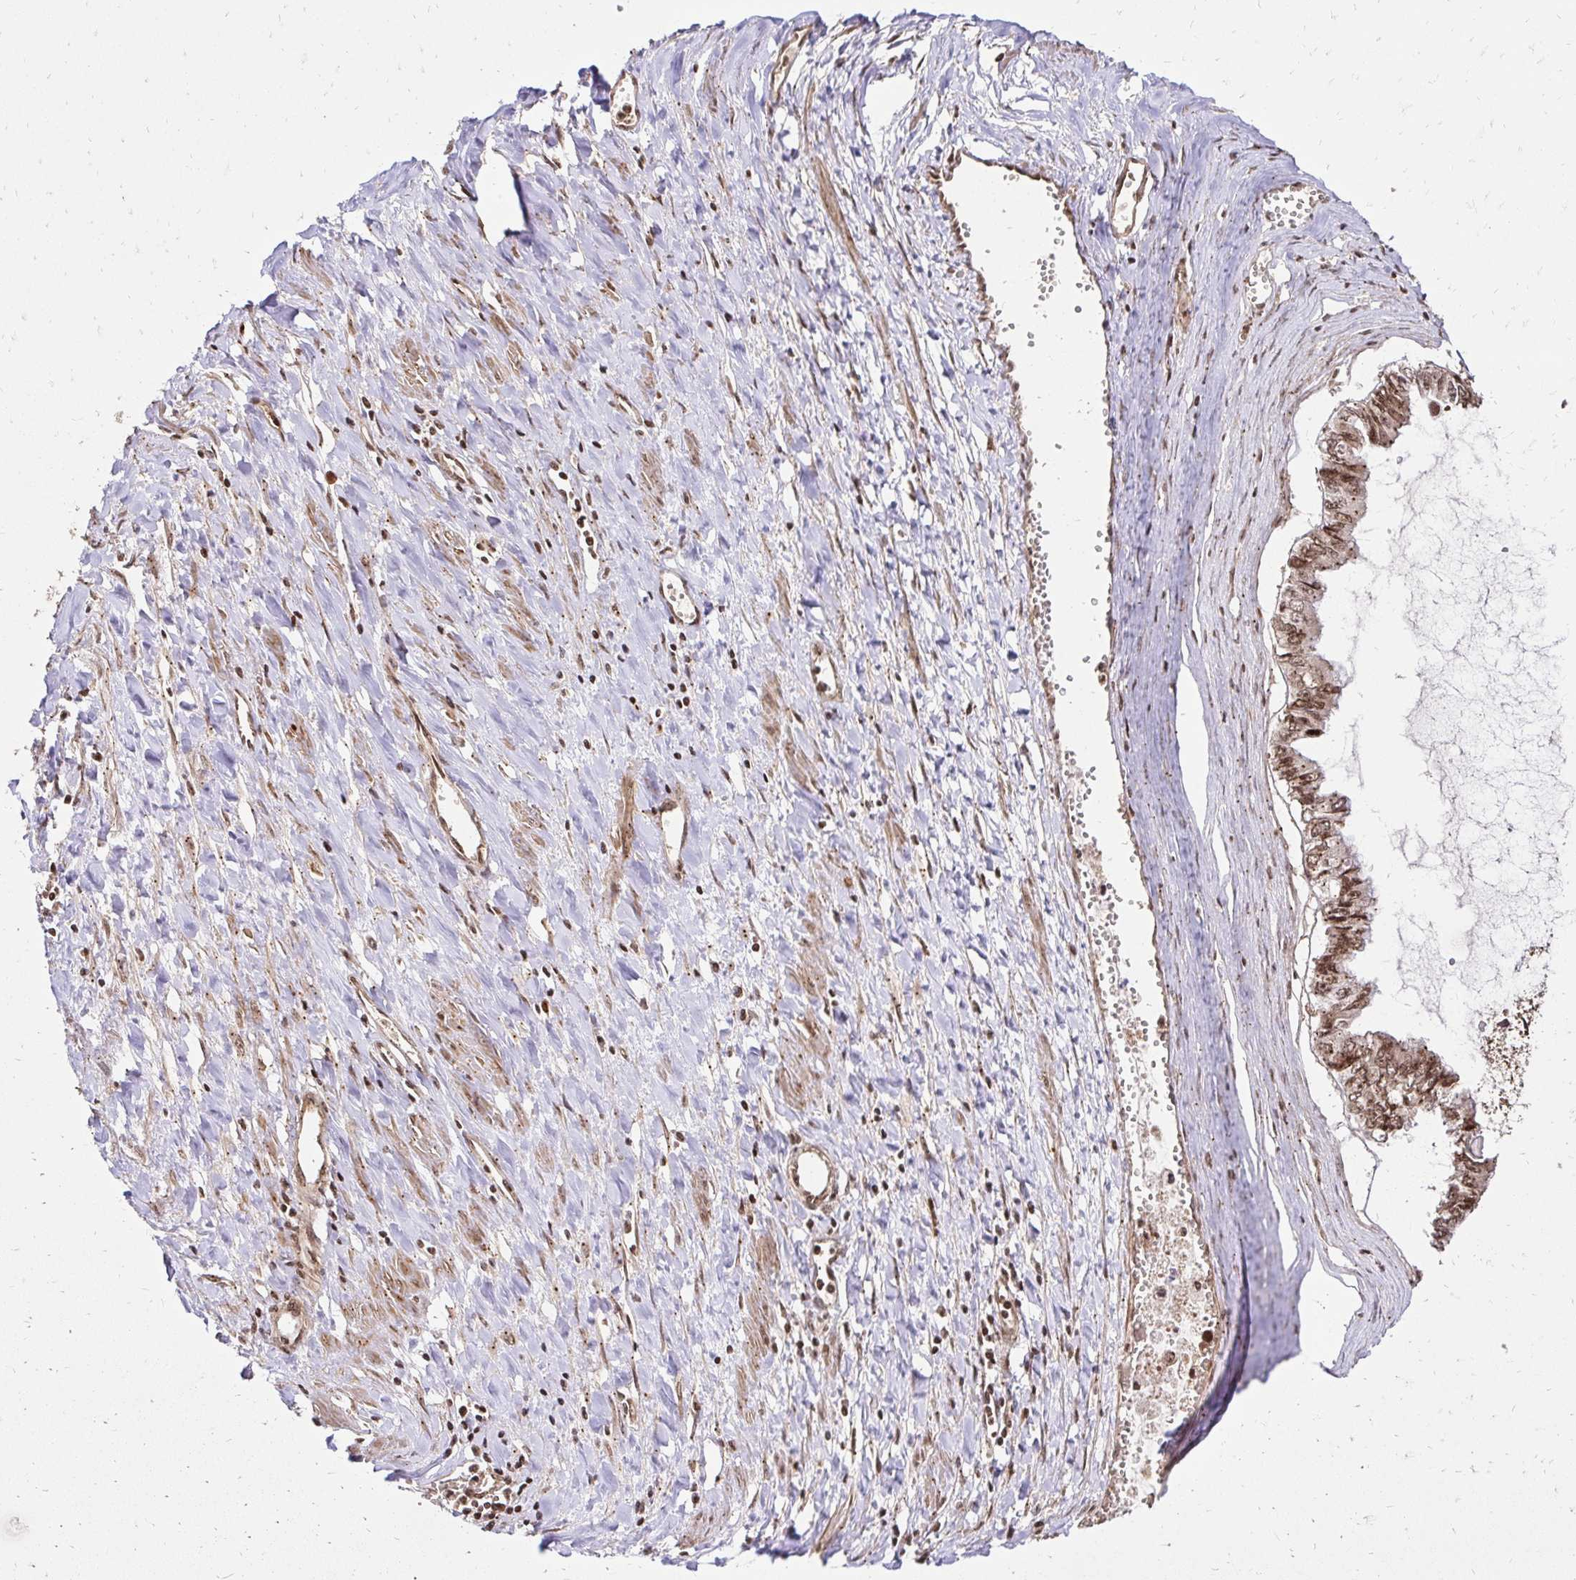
{"staining": {"intensity": "moderate", "quantity": ">75%", "location": "cytoplasmic/membranous,nuclear"}, "tissue": "ovarian cancer", "cell_type": "Tumor cells", "image_type": "cancer", "snomed": [{"axis": "morphology", "description": "Cystadenocarcinoma, mucinous, NOS"}, {"axis": "topography", "description": "Ovary"}], "caption": "Tumor cells display medium levels of moderate cytoplasmic/membranous and nuclear staining in about >75% of cells in ovarian cancer (mucinous cystadenocarcinoma).", "gene": "GLYR1", "patient": {"sex": "female", "age": 72}}